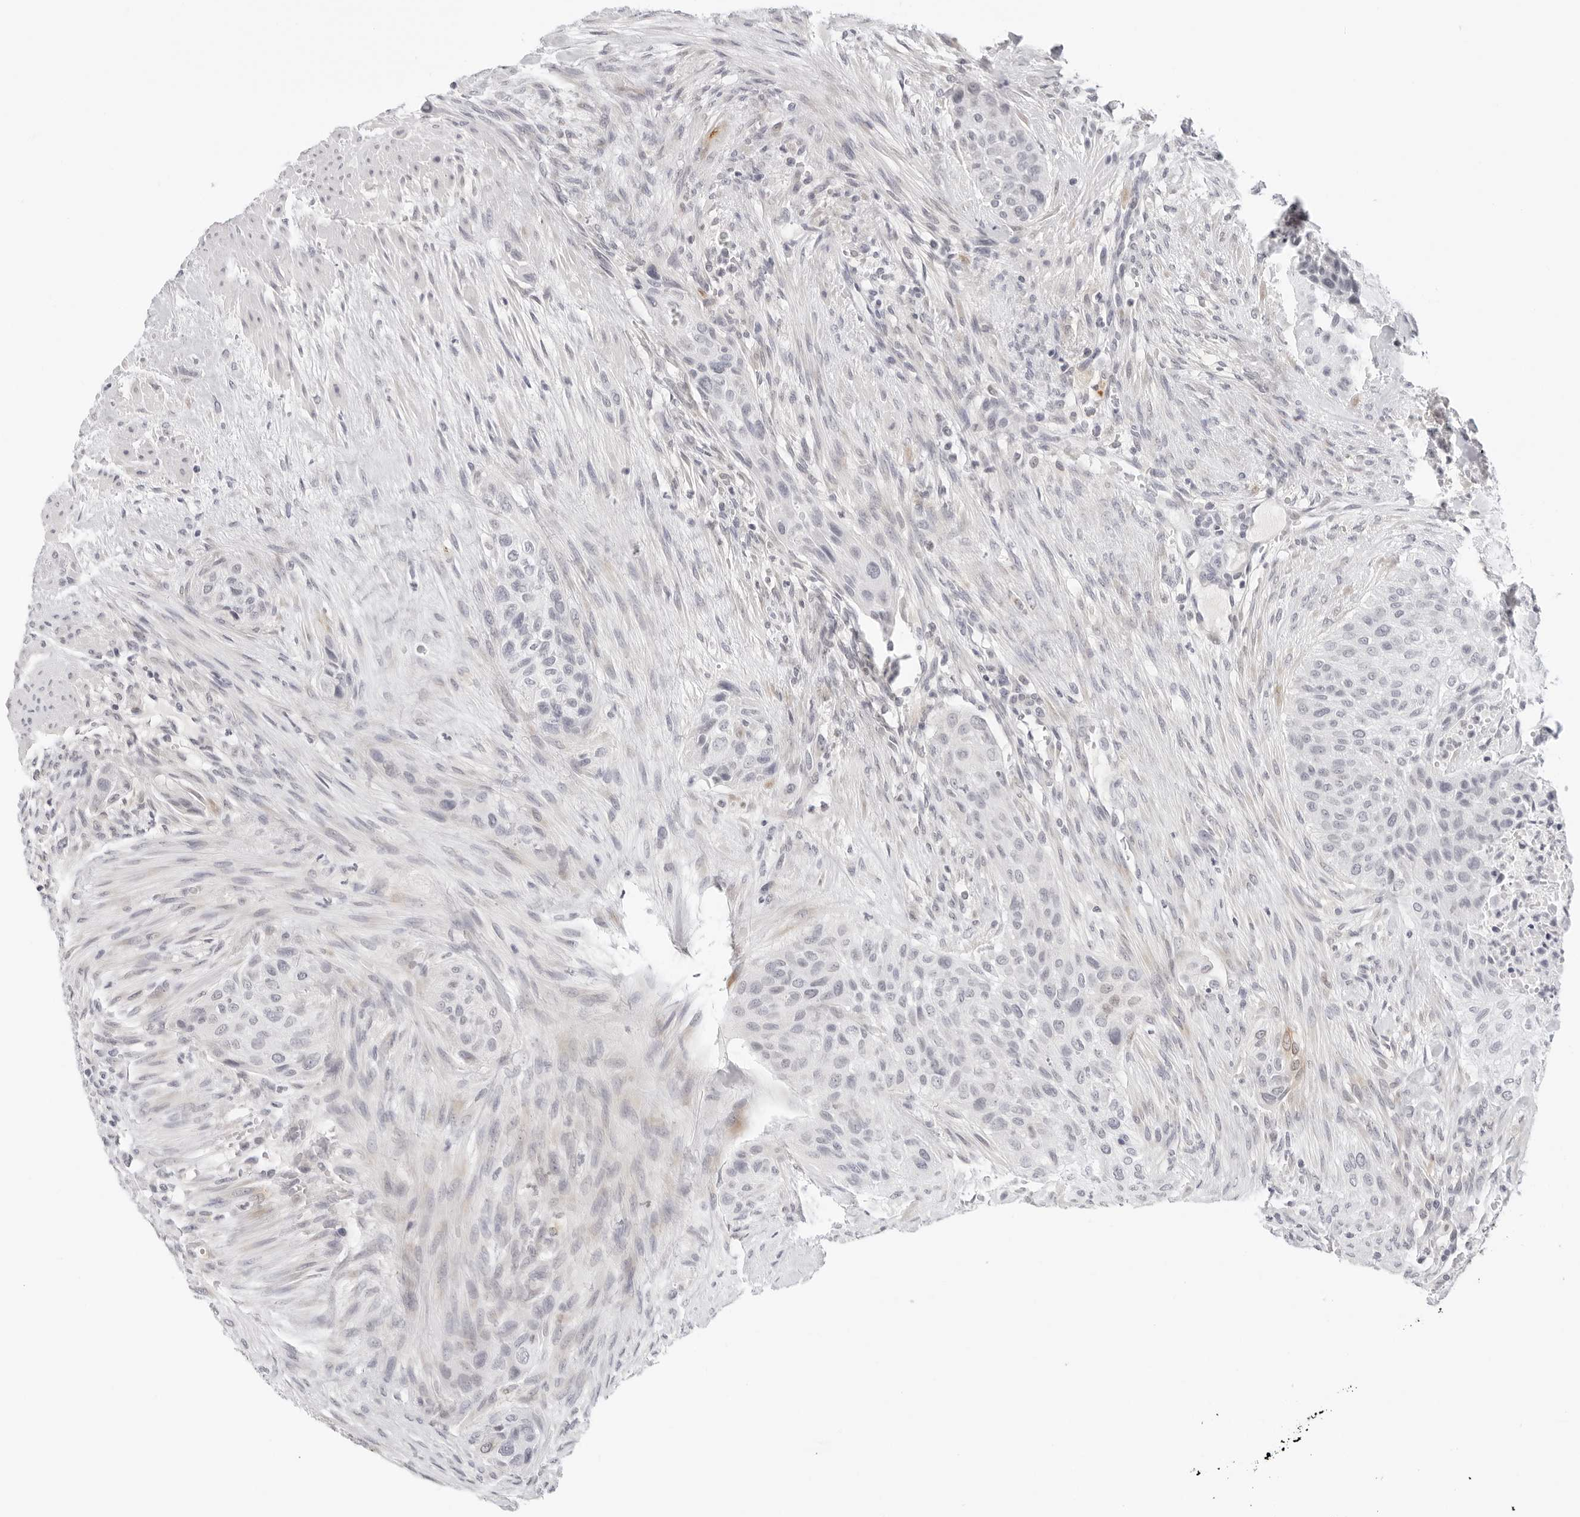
{"staining": {"intensity": "negative", "quantity": "none", "location": "none"}, "tissue": "urothelial cancer", "cell_type": "Tumor cells", "image_type": "cancer", "snomed": [{"axis": "morphology", "description": "Urothelial carcinoma, High grade"}, {"axis": "topography", "description": "Urinary bladder"}], "caption": "This is an immunohistochemistry (IHC) histopathology image of urothelial cancer. There is no staining in tumor cells.", "gene": "EDN2", "patient": {"sex": "male", "age": 35}}